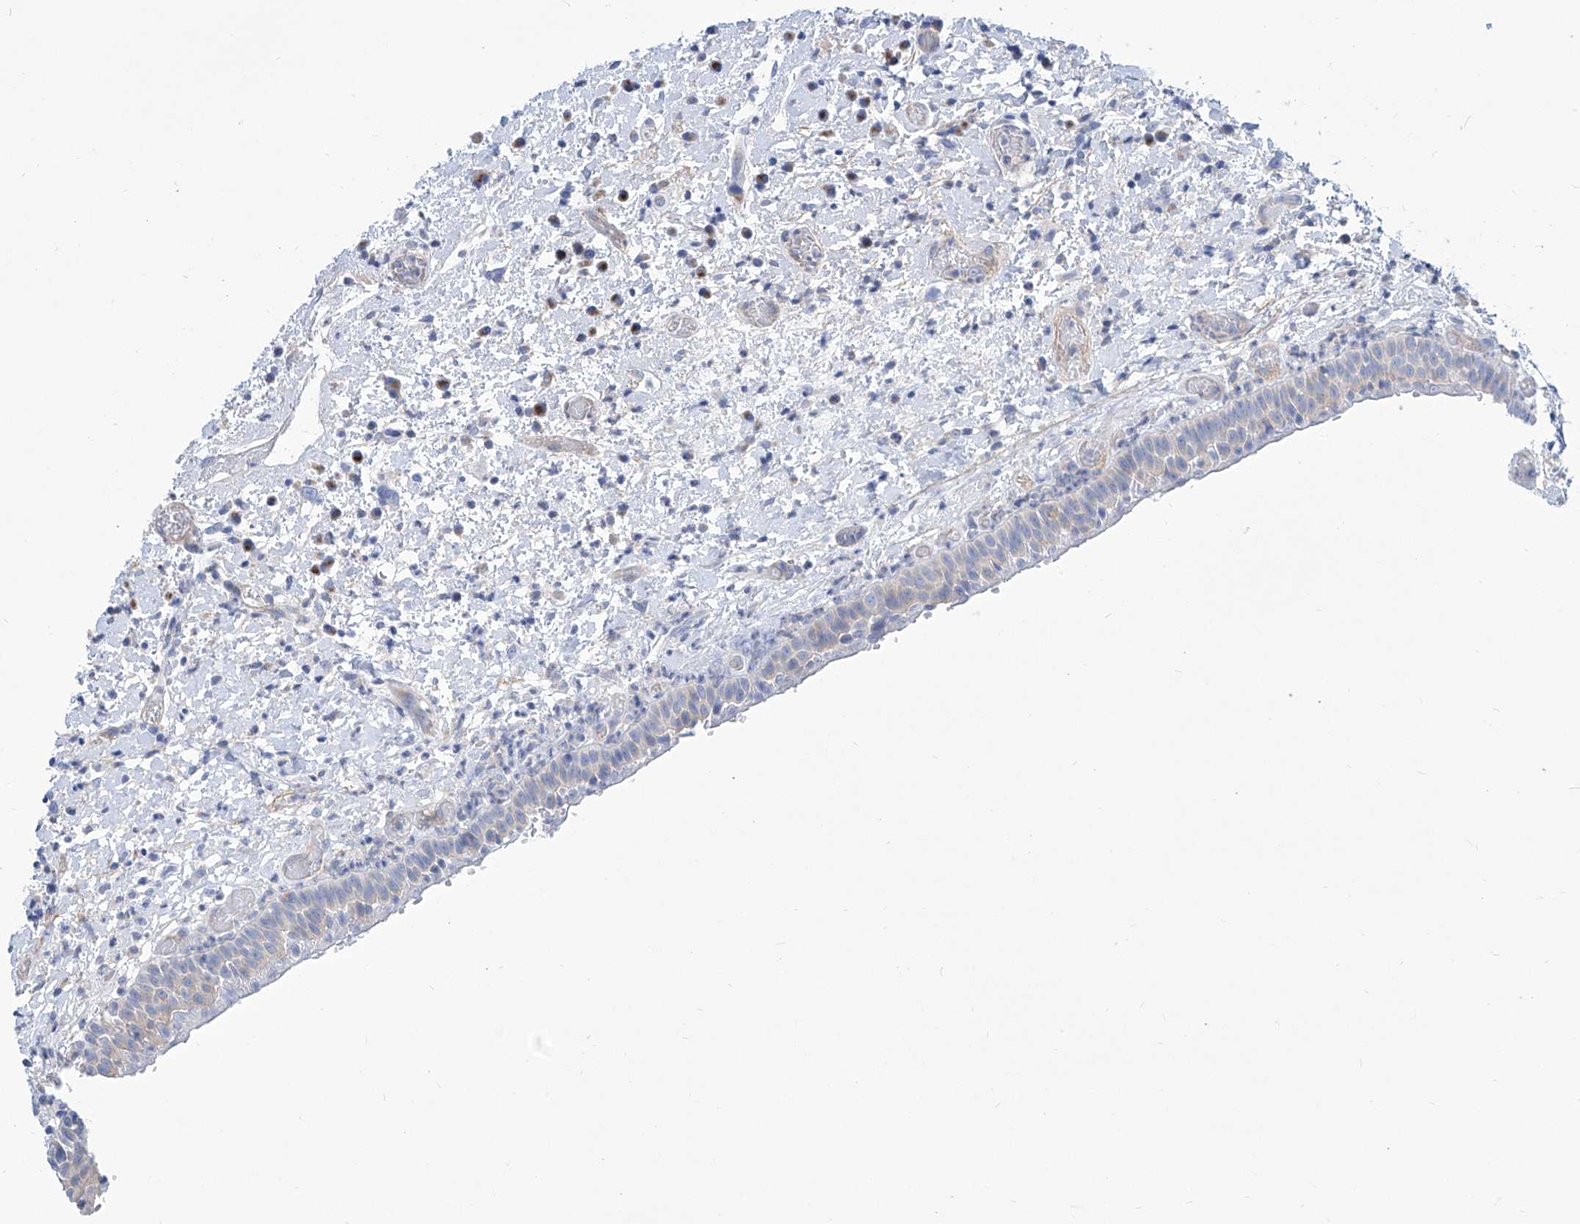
{"staining": {"intensity": "negative", "quantity": "none", "location": "none"}, "tissue": "oral mucosa", "cell_type": "Squamous epithelial cells", "image_type": "normal", "snomed": [{"axis": "morphology", "description": "Normal tissue, NOS"}, {"axis": "topography", "description": "Oral tissue"}], "caption": "A micrograph of human oral mucosa is negative for staining in squamous epithelial cells. Nuclei are stained in blue.", "gene": "TMEM209", "patient": {"sex": "female", "age": 76}}